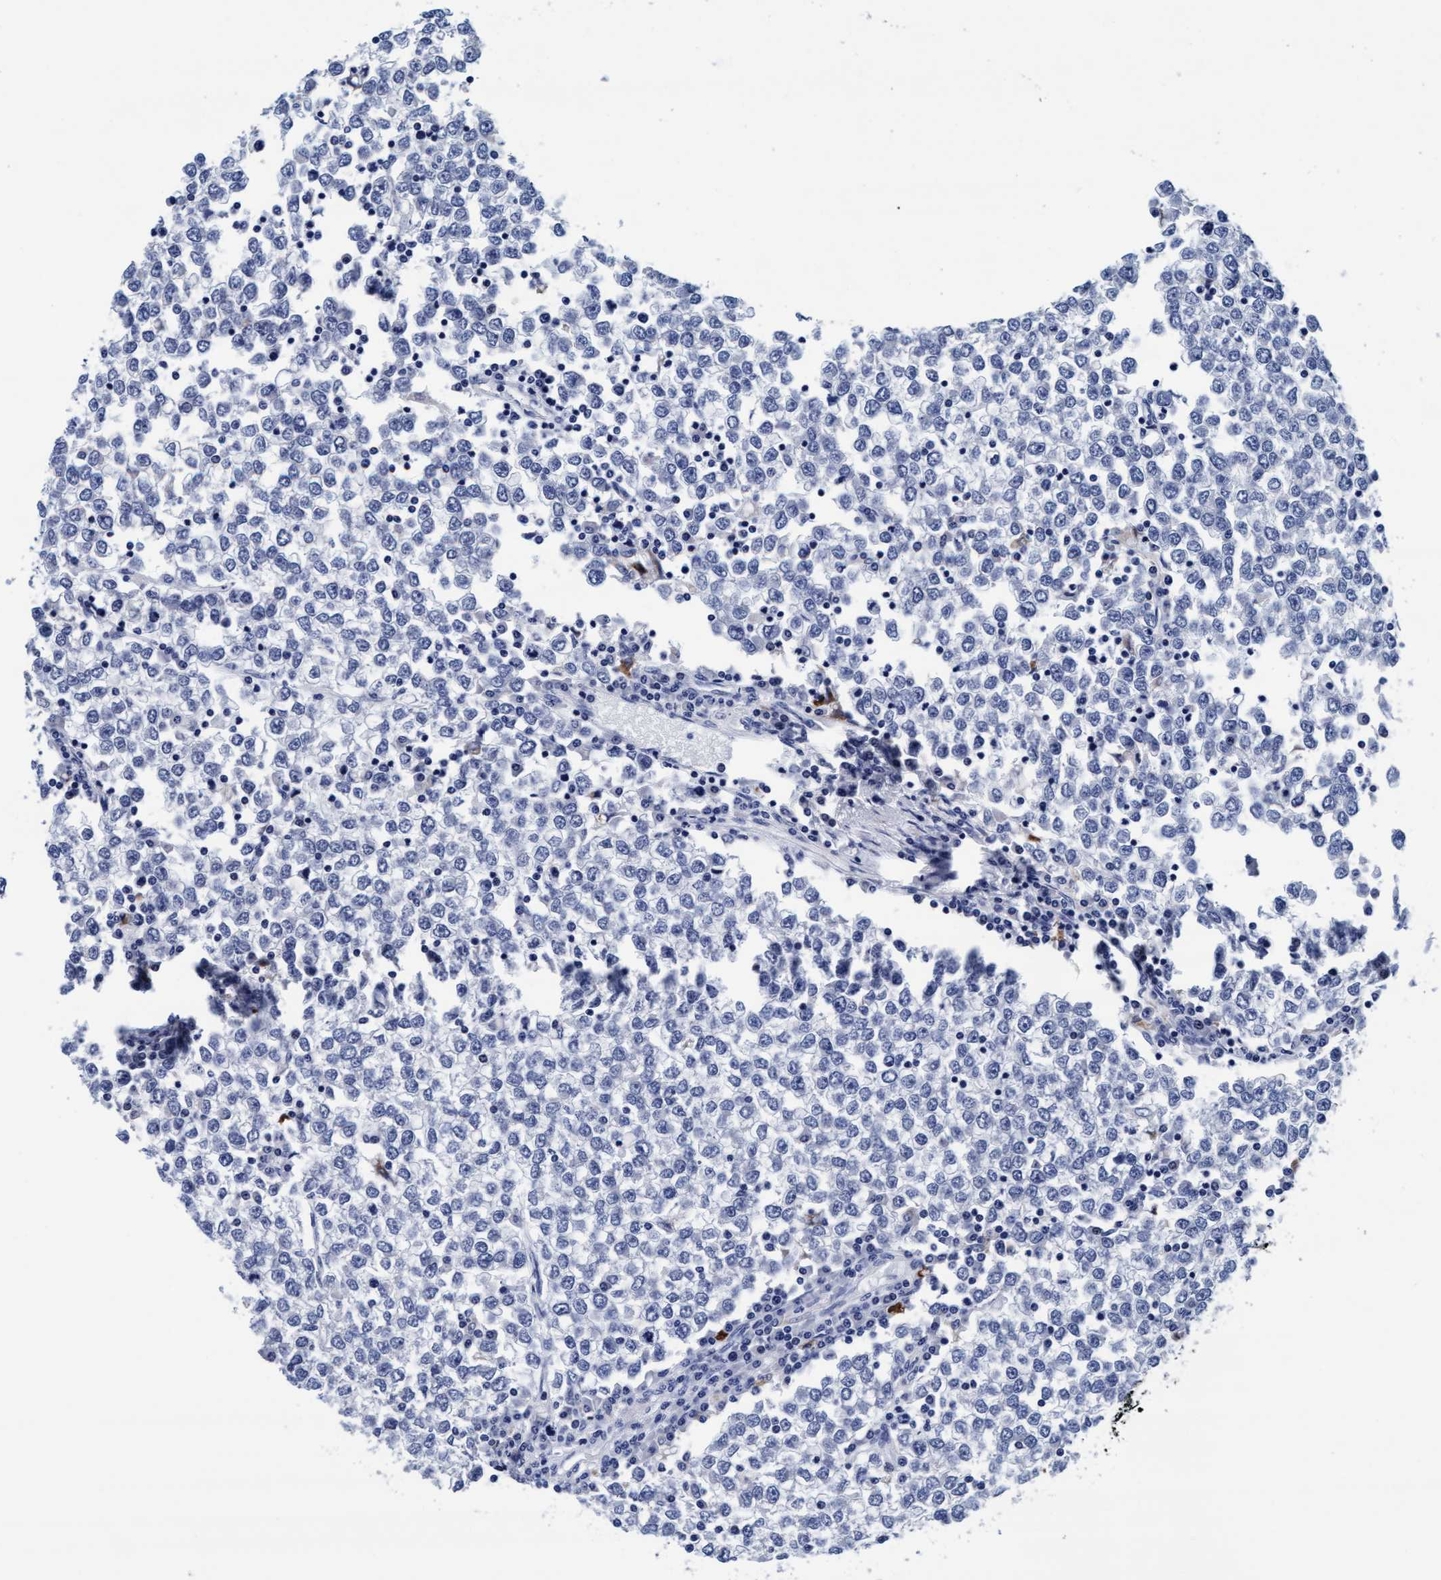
{"staining": {"intensity": "negative", "quantity": "none", "location": "none"}, "tissue": "testis cancer", "cell_type": "Tumor cells", "image_type": "cancer", "snomed": [{"axis": "morphology", "description": "Seminoma, NOS"}, {"axis": "topography", "description": "Testis"}], "caption": "A high-resolution photomicrograph shows IHC staining of testis seminoma, which exhibits no significant positivity in tumor cells.", "gene": "ARSG", "patient": {"sex": "male", "age": 65}}